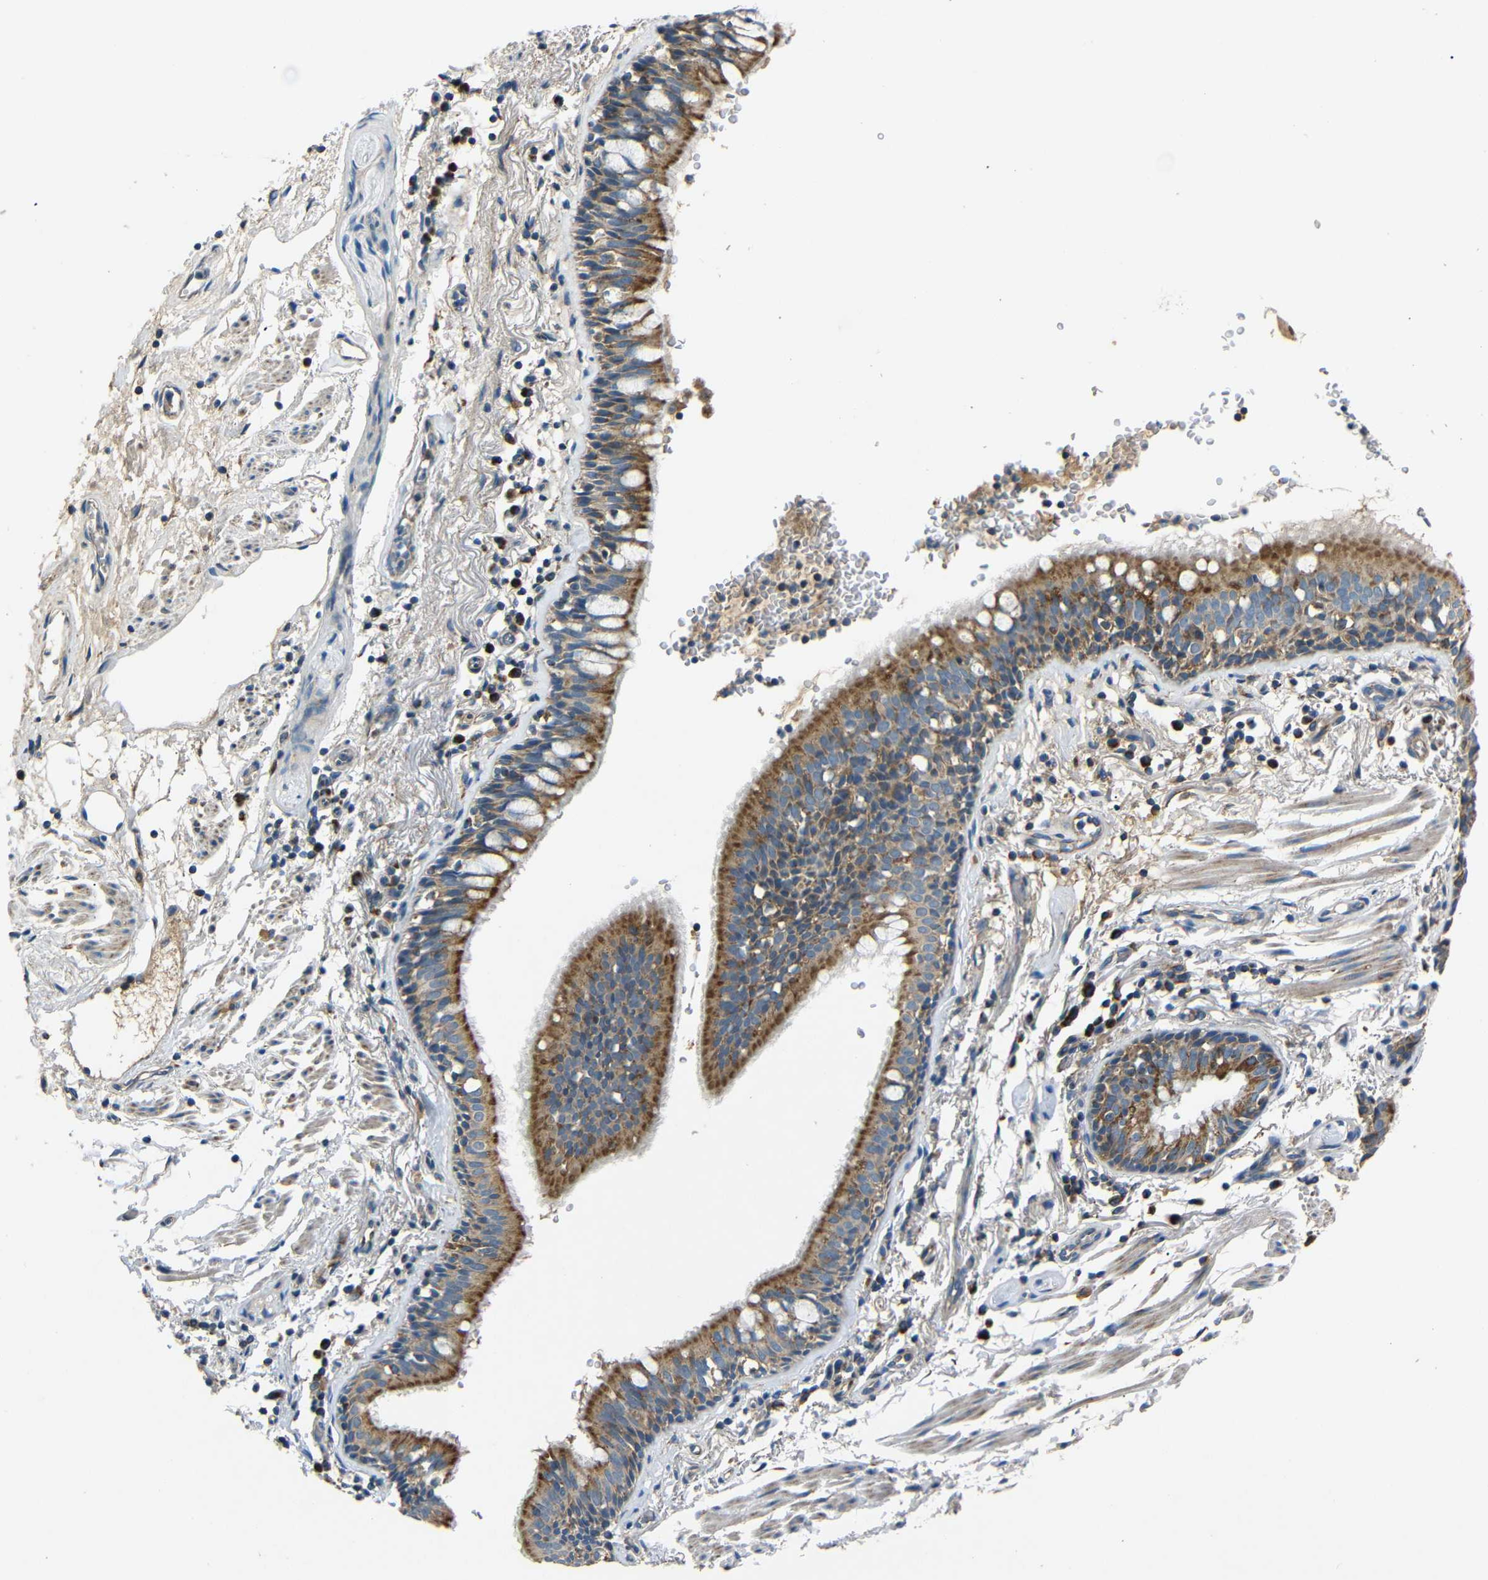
{"staining": {"intensity": "moderate", "quantity": ">75%", "location": "cytoplasmic/membranous"}, "tissue": "bronchus", "cell_type": "Respiratory epithelial cells", "image_type": "normal", "snomed": [{"axis": "morphology", "description": "Normal tissue, NOS"}, {"axis": "morphology", "description": "Inflammation, NOS"}, {"axis": "topography", "description": "Cartilage tissue"}, {"axis": "topography", "description": "Bronchus"}], "caption": "A micrograph showing moderate cytoplasmic/membranous staining in about >75% of respiratory epithelial cells in unremarkable bronchus, as visualized by brown immunohistochemical staining.", "gene": "NETO2", "patient": {"sex": "male", "age": 77}}